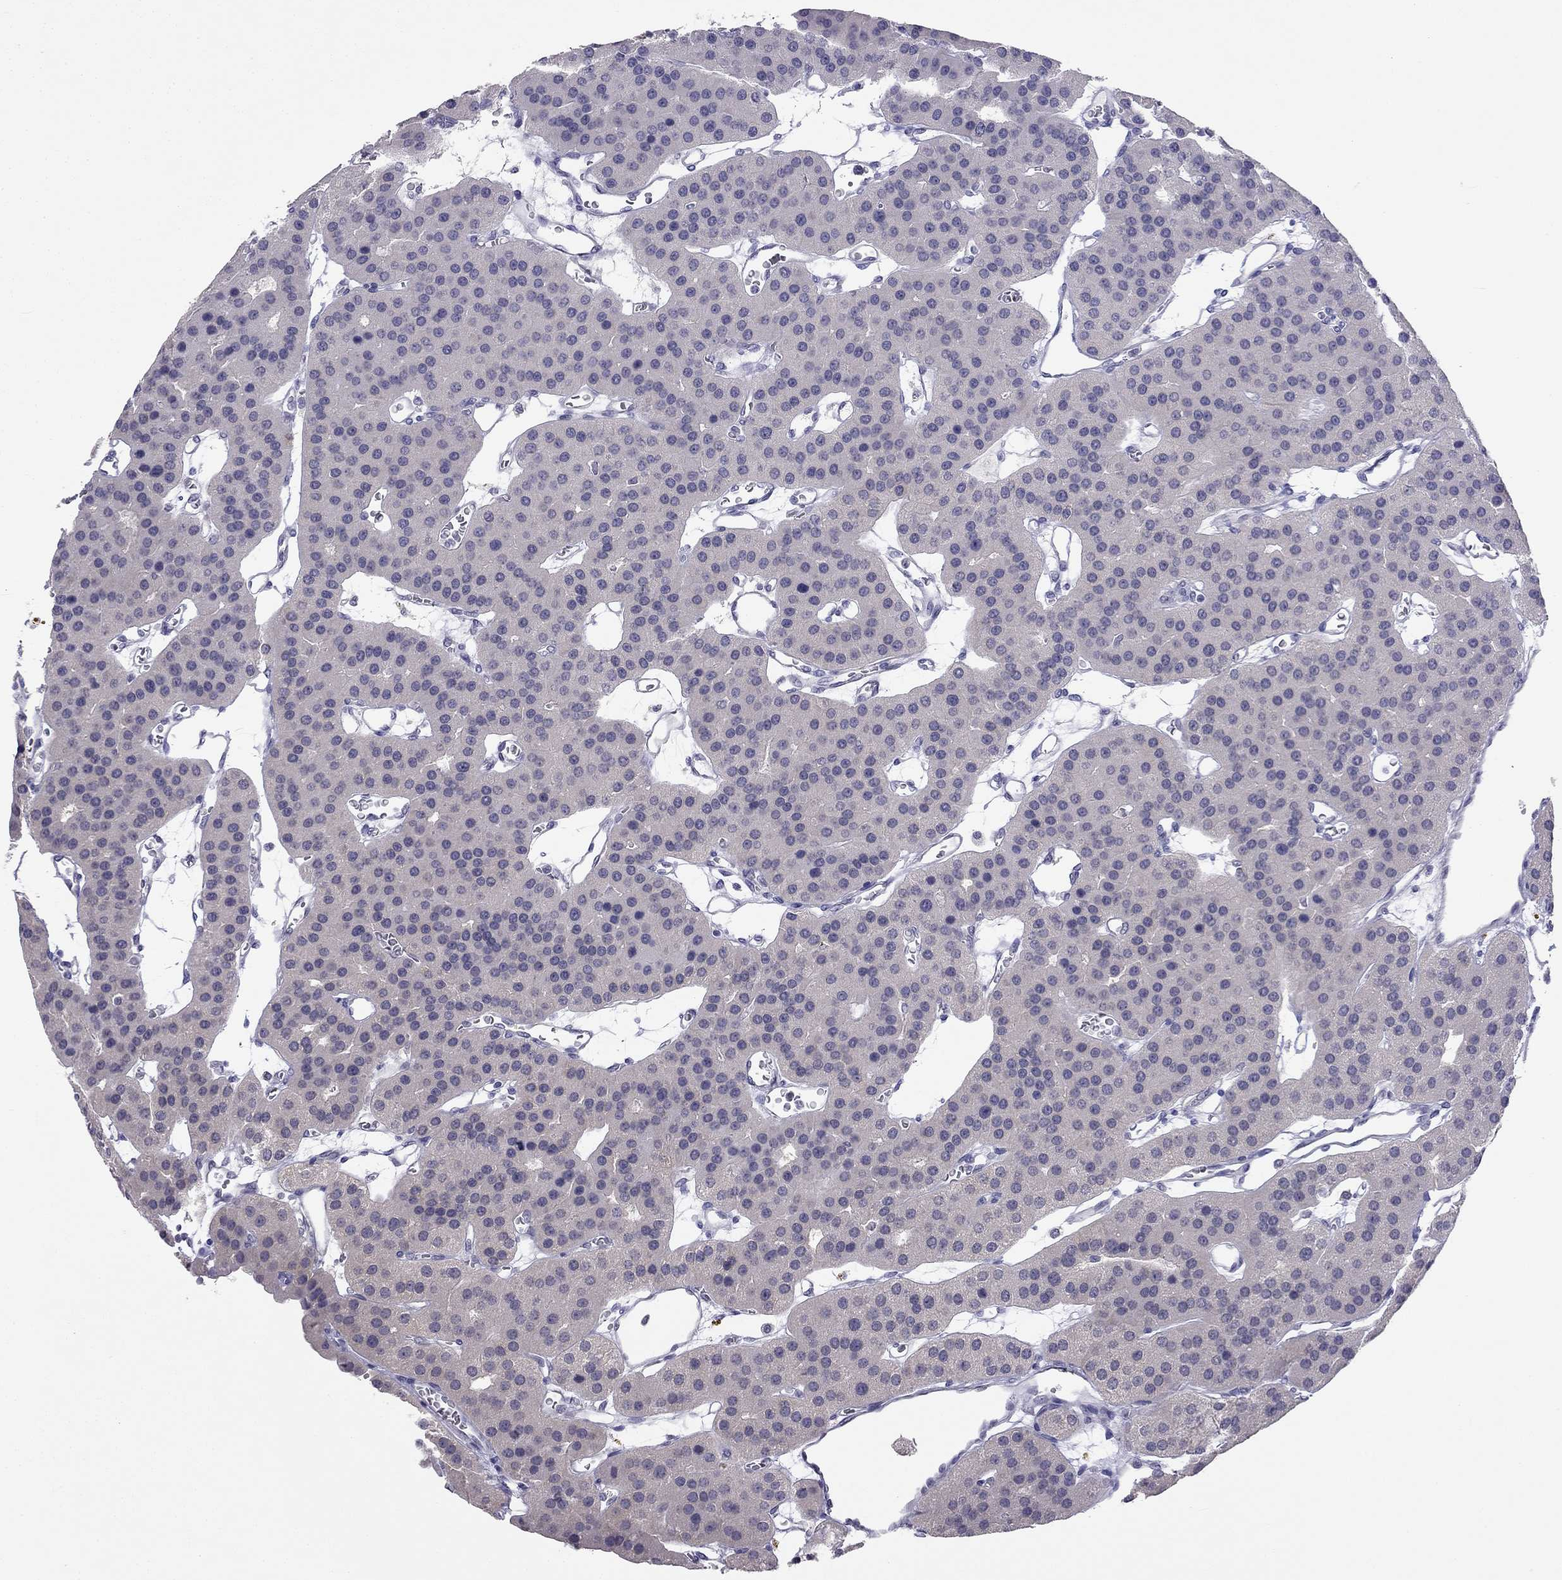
{"staining": {"intensity": "negative", "quantity": "none", "location": "none"}, "tissue": "parathyroid gland", "cell_type": "Glandular cells", "image_type": "normal", "snomed": [{"axis": "morphology", "description": "Normal tissue, NOS"}, {"axis": "morphology", "description": "Adenoma, NOS"}, {"axis": "topography", "description": "Parathyroid gland"}], "caption": "High magnification brightfield microscopy of unremarkable parathyroid gland stained with DAB (brown) and counterstained with hematoxylin (blue): glandular cells show no significant positivity. The staining was performed using DAB (3,3'-diaminobenzidine) to visualize the protein expression in brown, while the nuclei were stained in blue with hematoxylin (Magnification: 20x).", "gene": "C16orf89", "patient": {"sex": "female", "age": 86}}